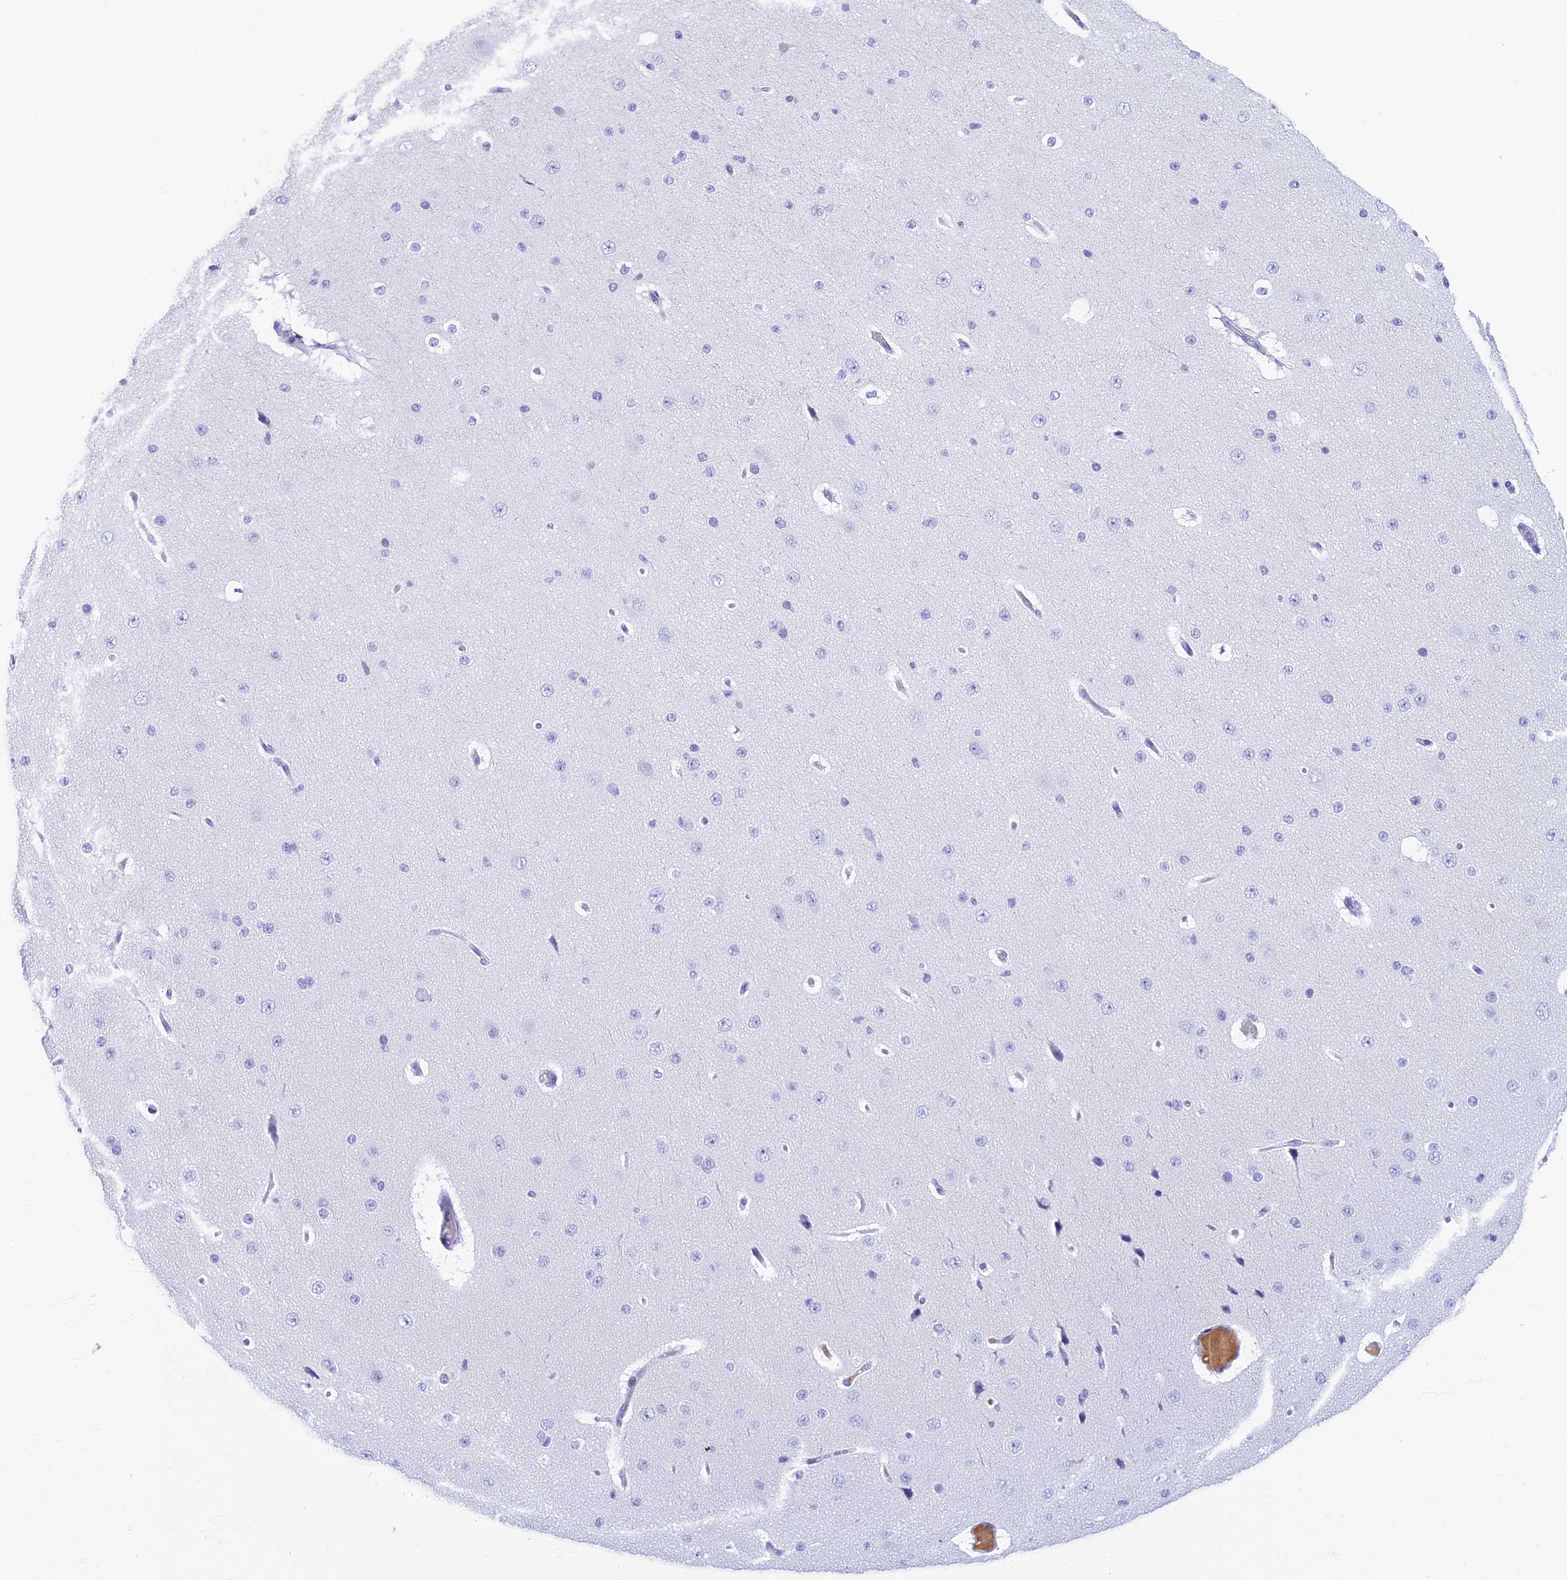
{"staining": {"intensity": "negative", "quantity": "none", "location": "none"}, "tissue": "cerebral cortex", "cell_type": "Endothelial cells", "image_type": "normal", "snomed": [{"axis": "morphology", "description": "Normal tissue, NOS"}, {"axis": "morphology", "description": "Developmental malformation"}, {"axis": "topography", "description": "Cerebral cortex"}], "caption": "Immunohistochemistry (IHC) micrograph of normal human cerebral cortex stained for a protein (brown), which shows no positivity in endothelial cells.", "gene": "ETFRF1", "patient": {"sex": "female", "age": 30}}